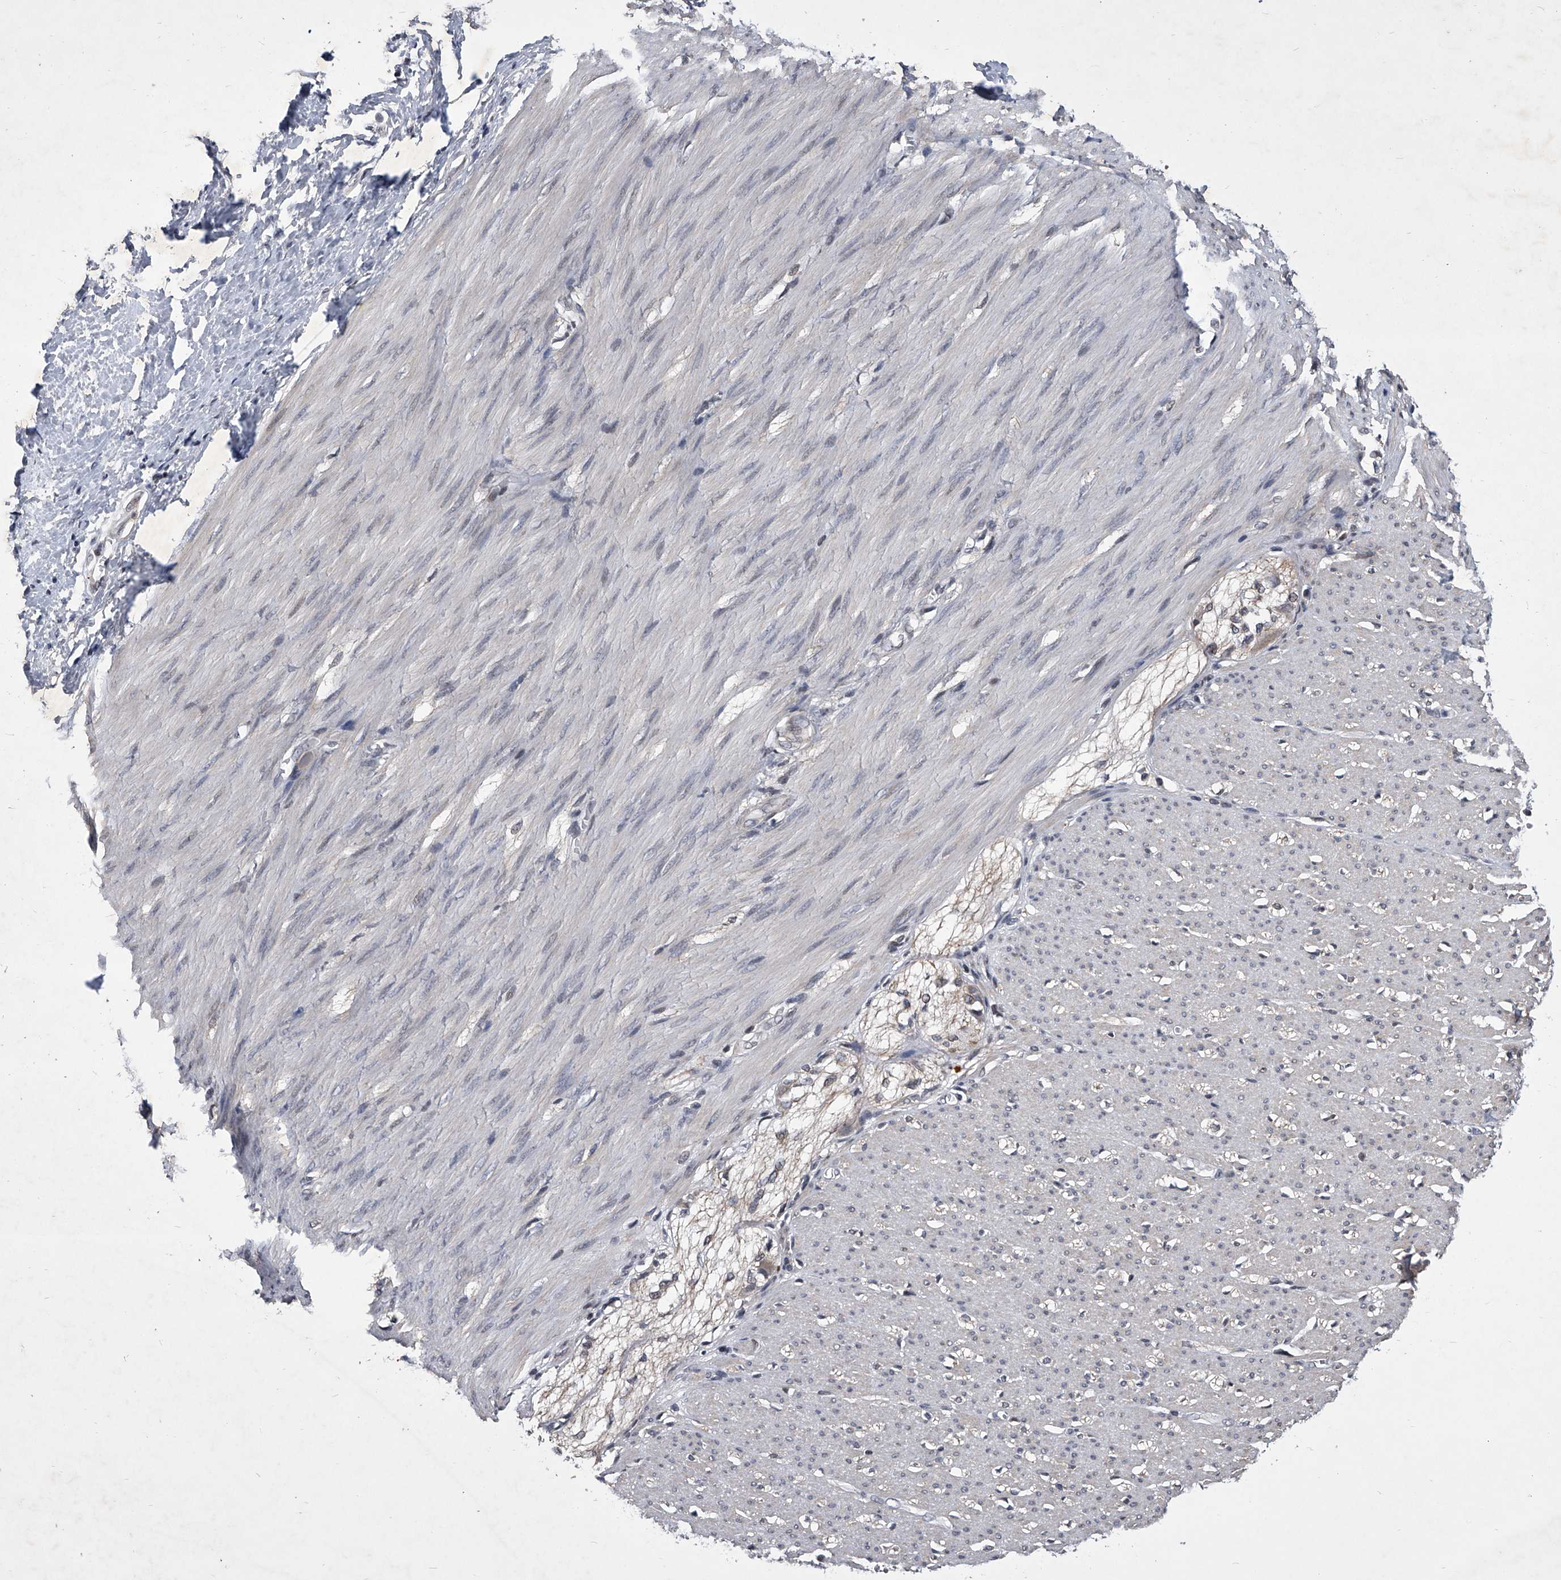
{"staining": {"intensity": "negative", "quantity": "none", "location": "none"}, "tissue": "smooth muscle", "cell_type": "Smooth muscle cells", "image_type": "normal", "snomed": [{"axis": "morphology", "description": "Normal tissue, NOS"}, {"axis": "morphology", "description": "Adenocarcinoma, NOS"}, {"axis": "topography", "description": "Colon"}, {"axis": "topography", "description": "Peripheral nerve tissue"}], "caption": "Image shows no significant protein expression in smooth muscle cells of benign smooth muscle. The staining was performed using DAB to visualize the protein expression in brown, while the nuclei were stained in blue with hematoxylin (Magnification: 20x).", "gene": "ZNF76", "patient": {"sex": "male", "age": 14}}